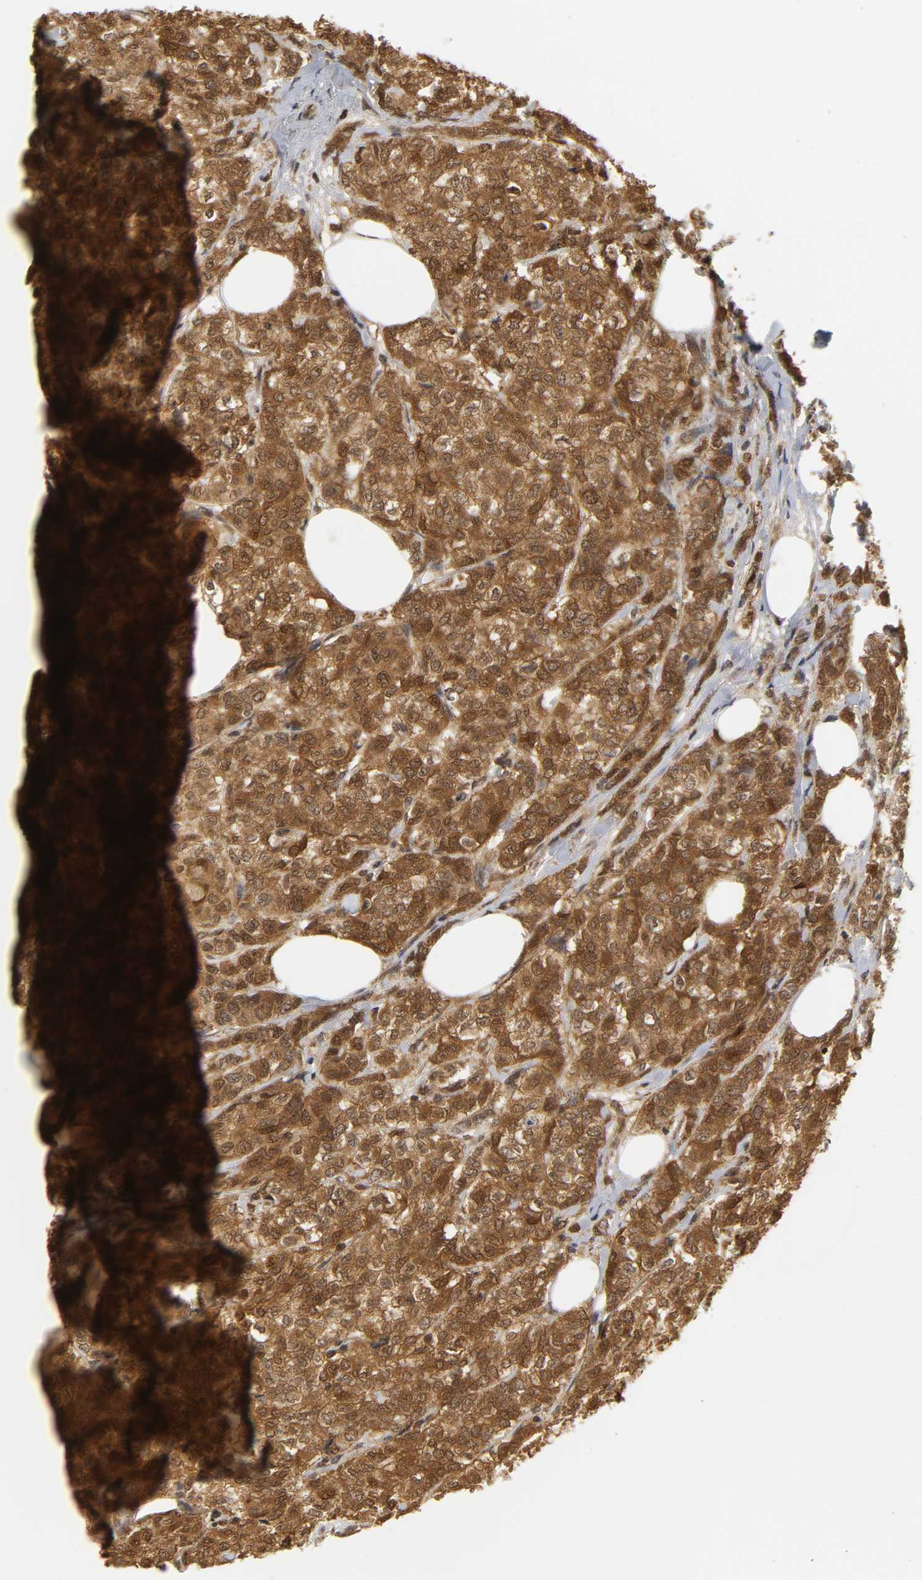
{"staining": {"intensity": "strong", "quantity": ">75%", "location": "cytoplasmic/membranous,nuclear"}, "tissue": "breast cancer", "cell_type": "Tumor cells", "image_type": "cancer", "snomed": [{"axis": "morphology", "description": "Lobular carcinoma"}, {"axis": "topography", "description": "Breast"}], "caption": "This is an image of immunohistochemistry (IHC) staining of breast lobular carcinoma, which shows strong expression in the cytoplasmic/membranous and nuclear of tumor cells.", "gene": "PARK7", "patient": {"sex": "female", "age": 60}}